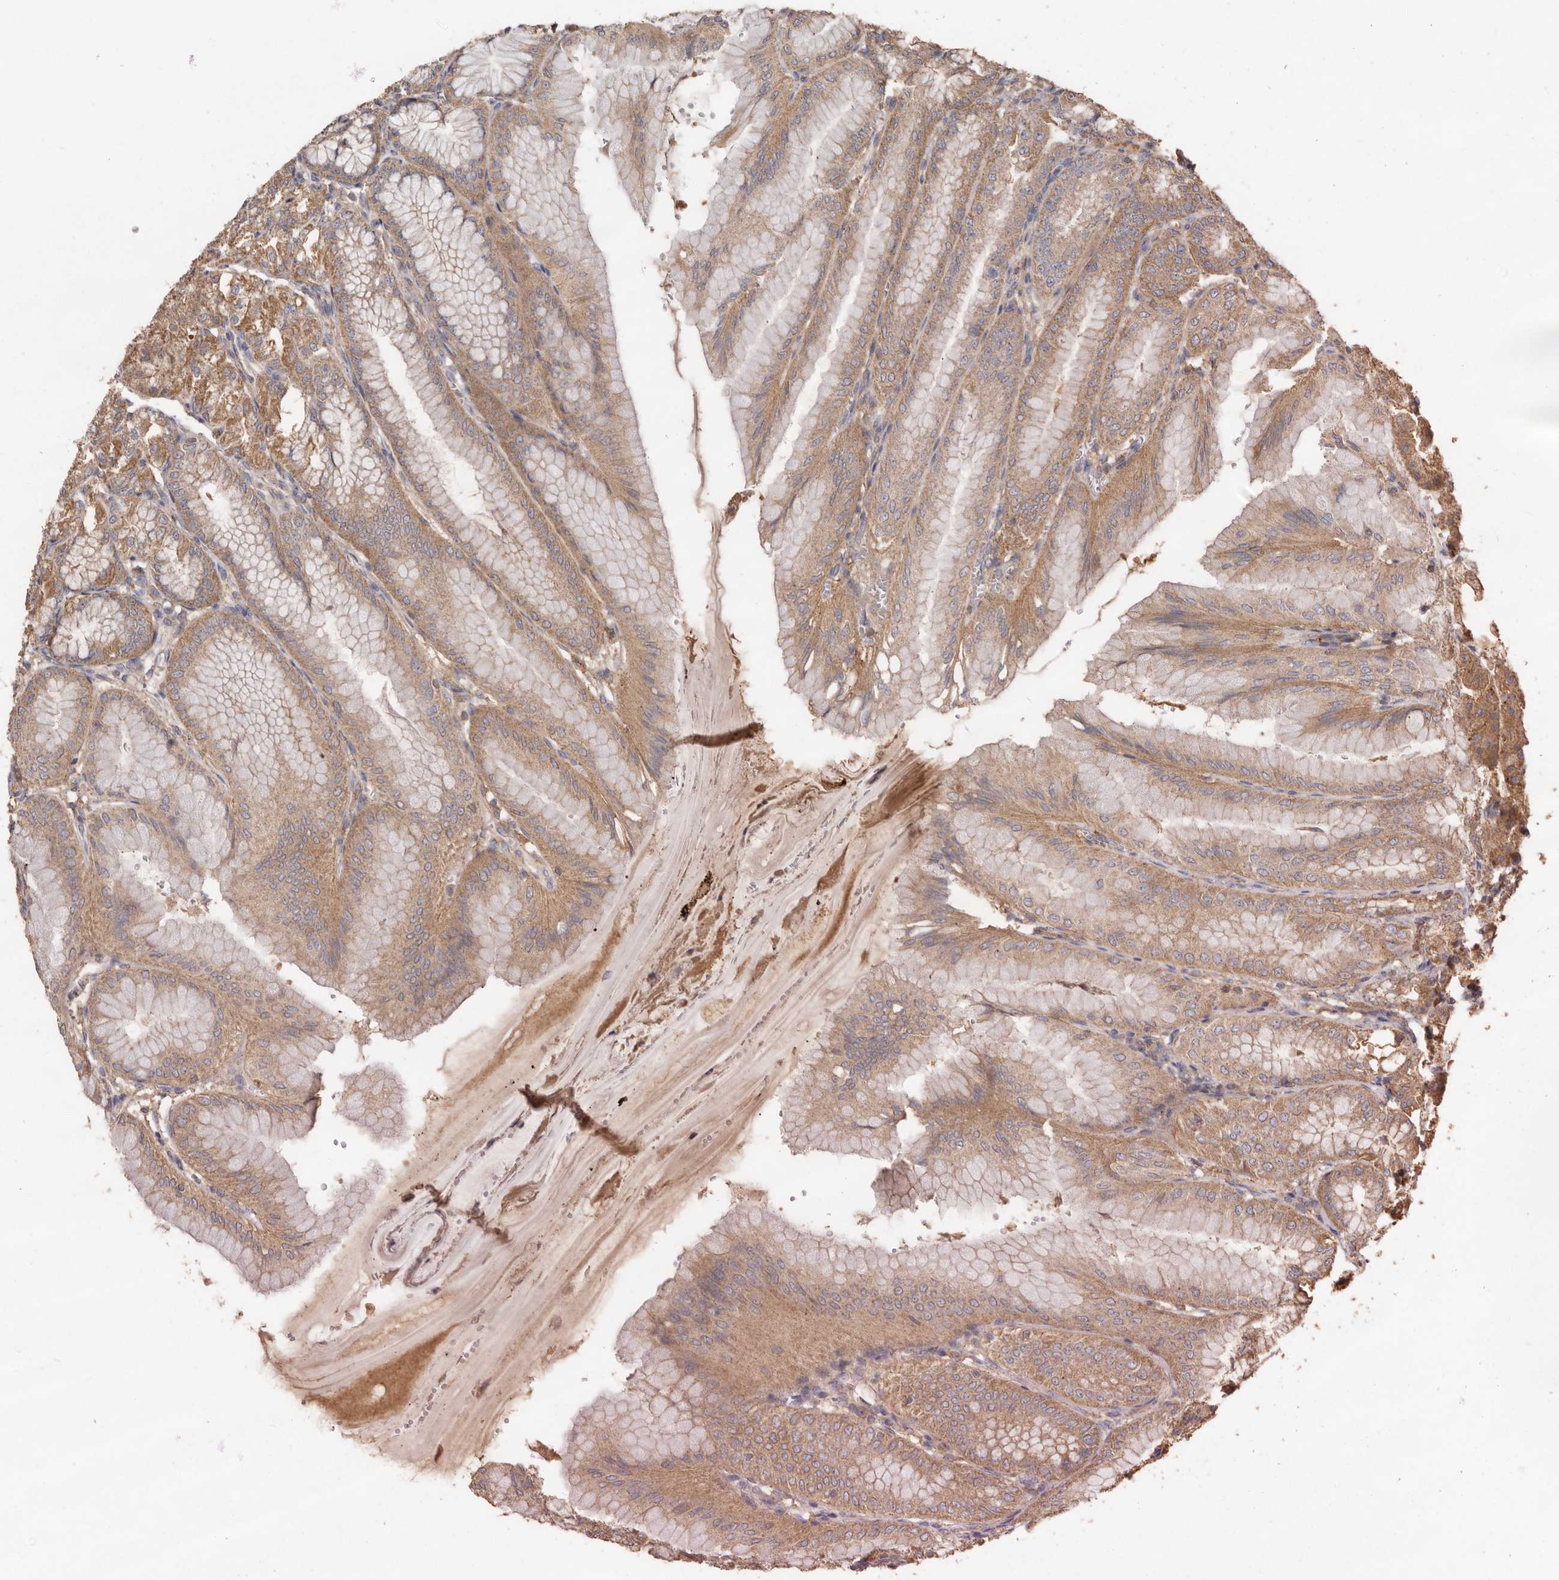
{"staining": {"intensity": "moderate", "quantity": ">75%", "location": "cytoplasmic/membranous"}, "tissue": "stomach", "cell_type": "Glandular cells", "image_type": "normal", "snomed": [{"axis": "morphology", "description": "Normal tissue, NOS"}, {"axis": "topography", "description": "Stomach, lower"}], "caption": "A brown stain highlights moderate cytoplasmic/membranous expression of a protein in glandular cells of unremarkable stomach.", "gene": "RWDD1", "patient": {"sex": "male", "age": 71}}